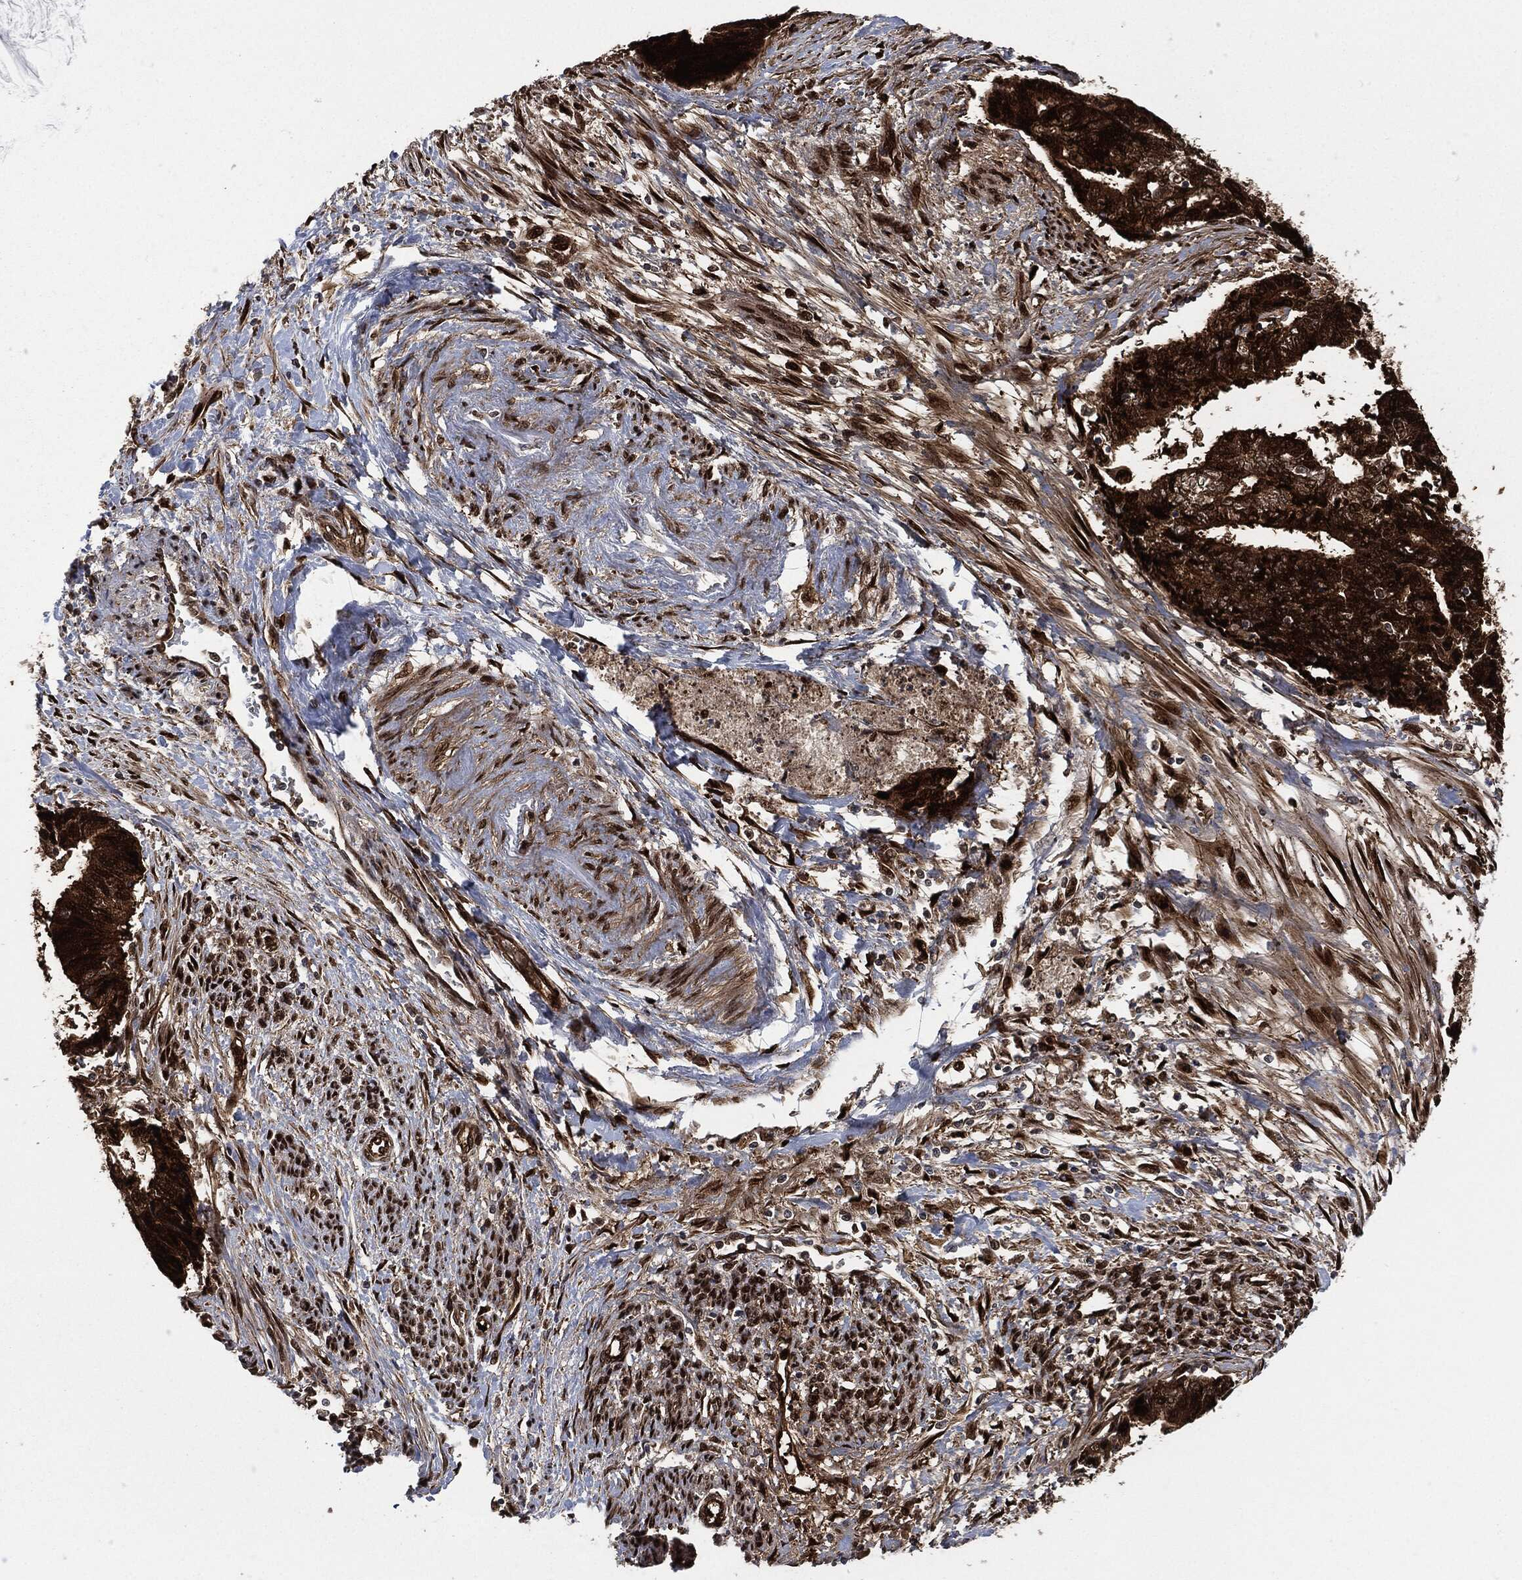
{"staining": {"intensity": "strong", "quantity": ">75%", "location": "cytoplasmic/membranous,nuclear"}, "tissue": "endometrial cancer", "cell_type": "Tumor cells", "image_type": "cancer", "snomed": [{"axis": "morphology", "description": "Adenocarcinoma, NOS"}, {"axis": "topography", "description": "Endometrium"}], "caption": "Endometrial adenocarcinoma was stained to show a protein in brown. There is high levels of strong cytoplasmic/membranous and nuclear staining in approximately >75% of tumor cells.", "gene": "DCTN1", "patient": {"sex": "female", "age": 65}}